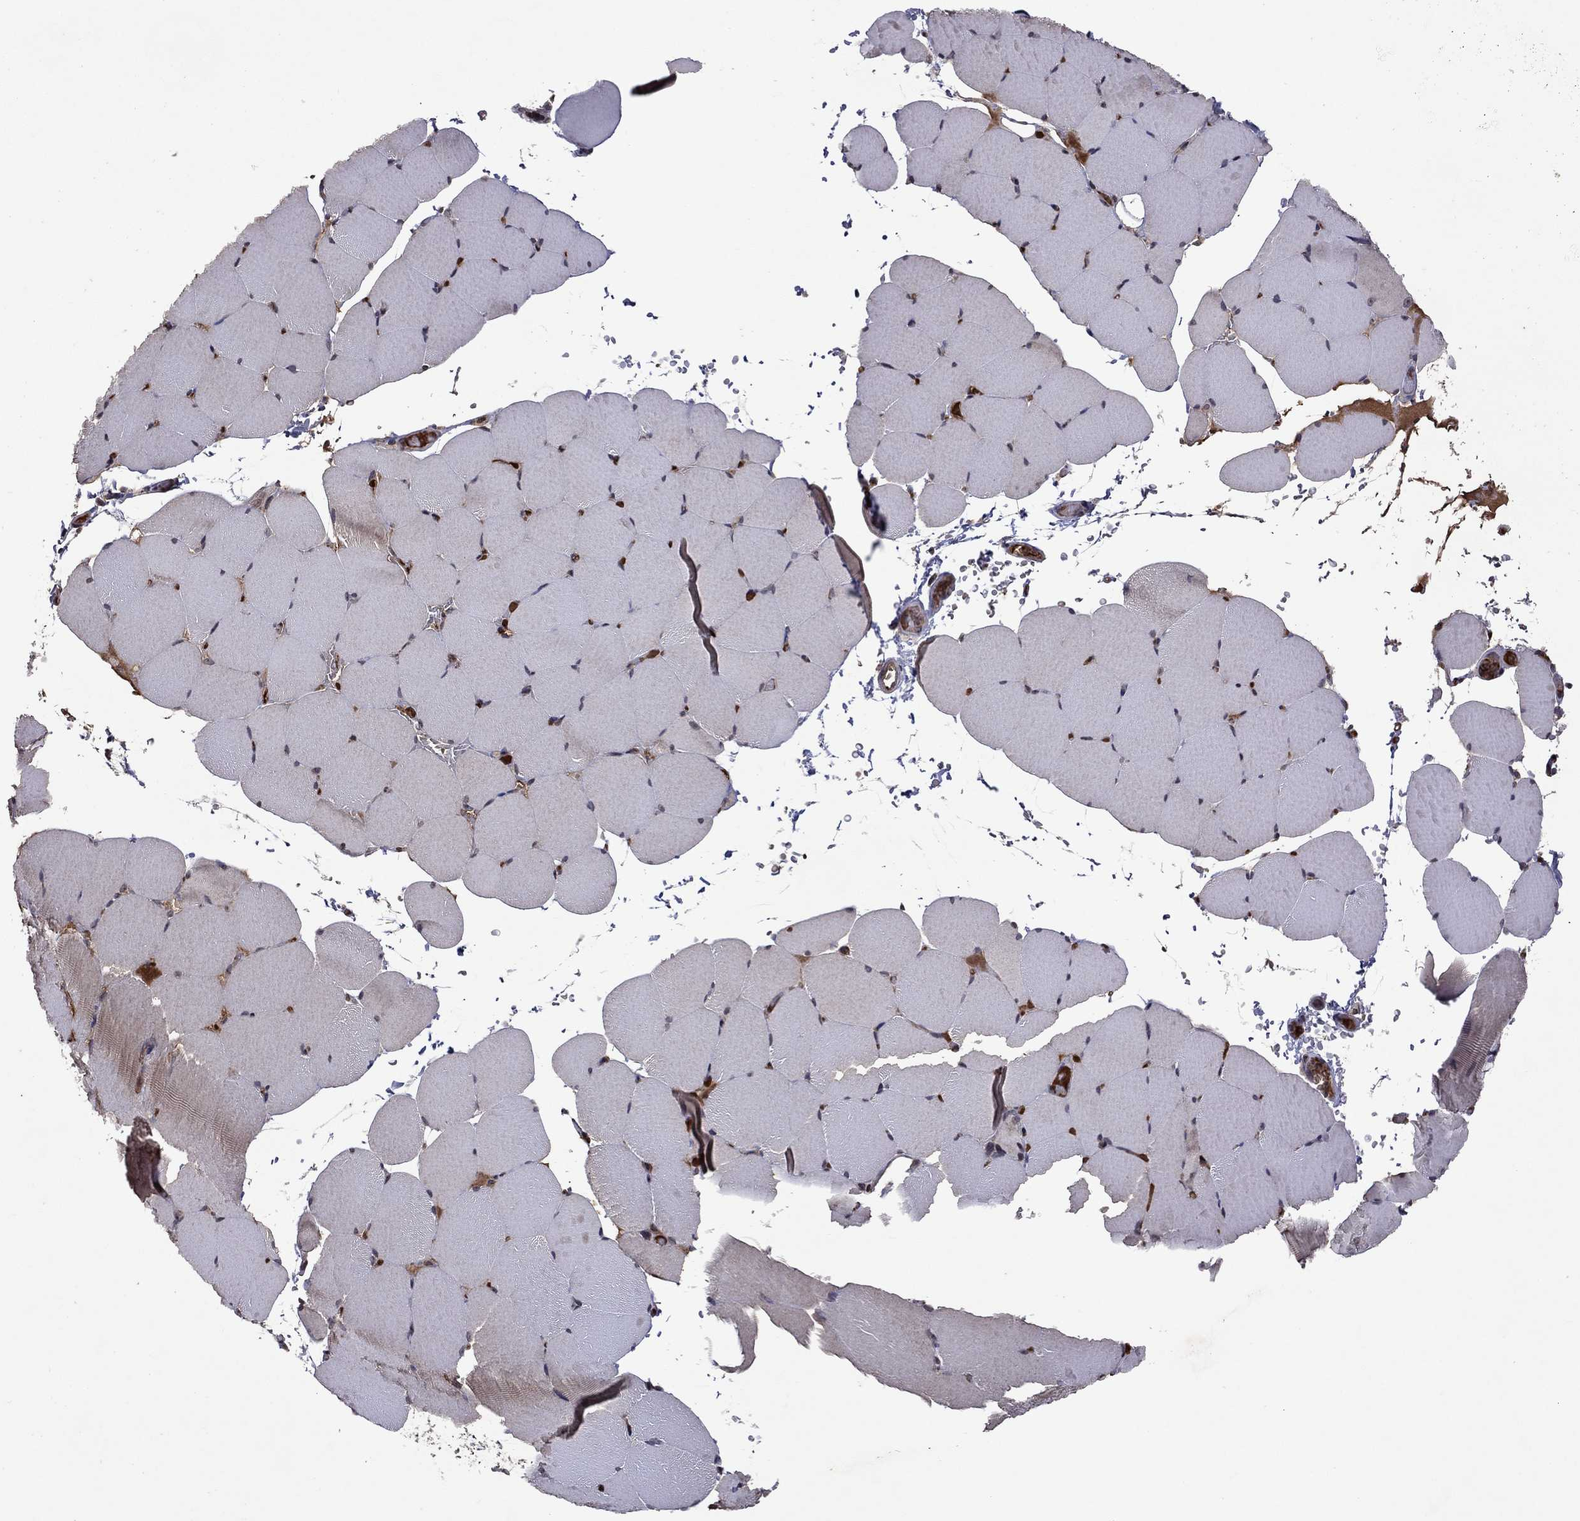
{"staining": {"intensity": "negative", "quantity": "none", "location": "none"}, "tissue": "skeletal muscle", "cell_type": "Myocytes", "image_type": "normal", "snomed": [{"axis": "morphology", "description": "Normal tissue, NOS"}, {"axis": "topography", "description": "Skeletal muscle"}], "caption": "Myocytes show no significant positivity in benign skeletal muscle. (DAB immunohistochemistry (IHC) visualized using brightfield microscopy, high magnification).", "gene": "NLGN1", "patient": {"sex": "female", "age": 37}}